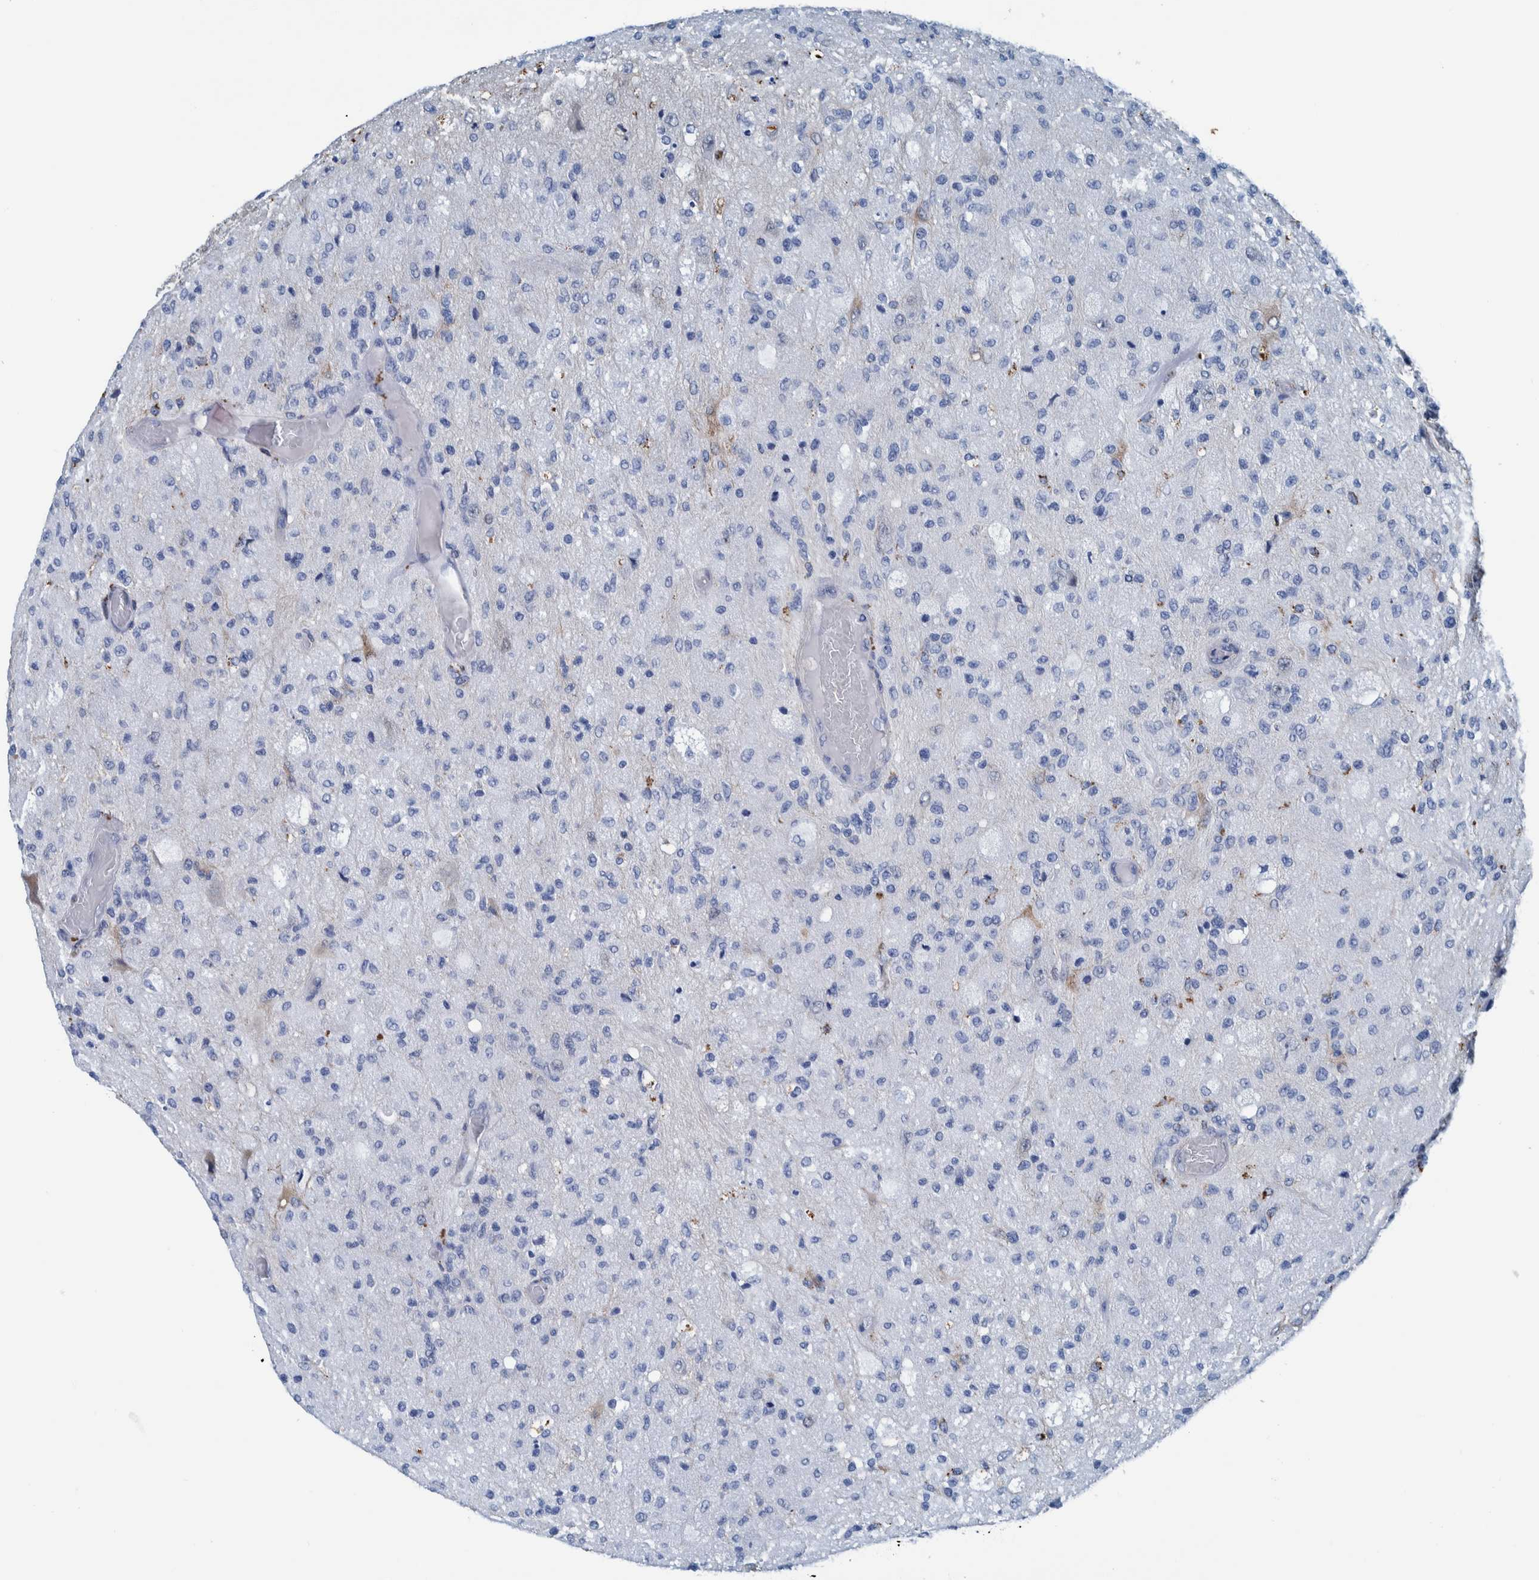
{"staining": {"intensity": "negative", "quantity": "none", "location": "none"}, "tissue": "glioma", "cell_type": "Tumor cells", "image_type": "cancer", "snomed": [{"axis": "morphology", "description": "Normal tissue, NOS"}, {"axis": "morphology", "description": "Glioma, malignant, High grade"}, {"axis": "topography", "description": "Cerebral cortex"}], "caption": "The image demonstrates no significant positivity in tumor cells of malignant glioma (high-grade).", "gene": "IDO1", "patient": {"sex": "male", "age": 77}}